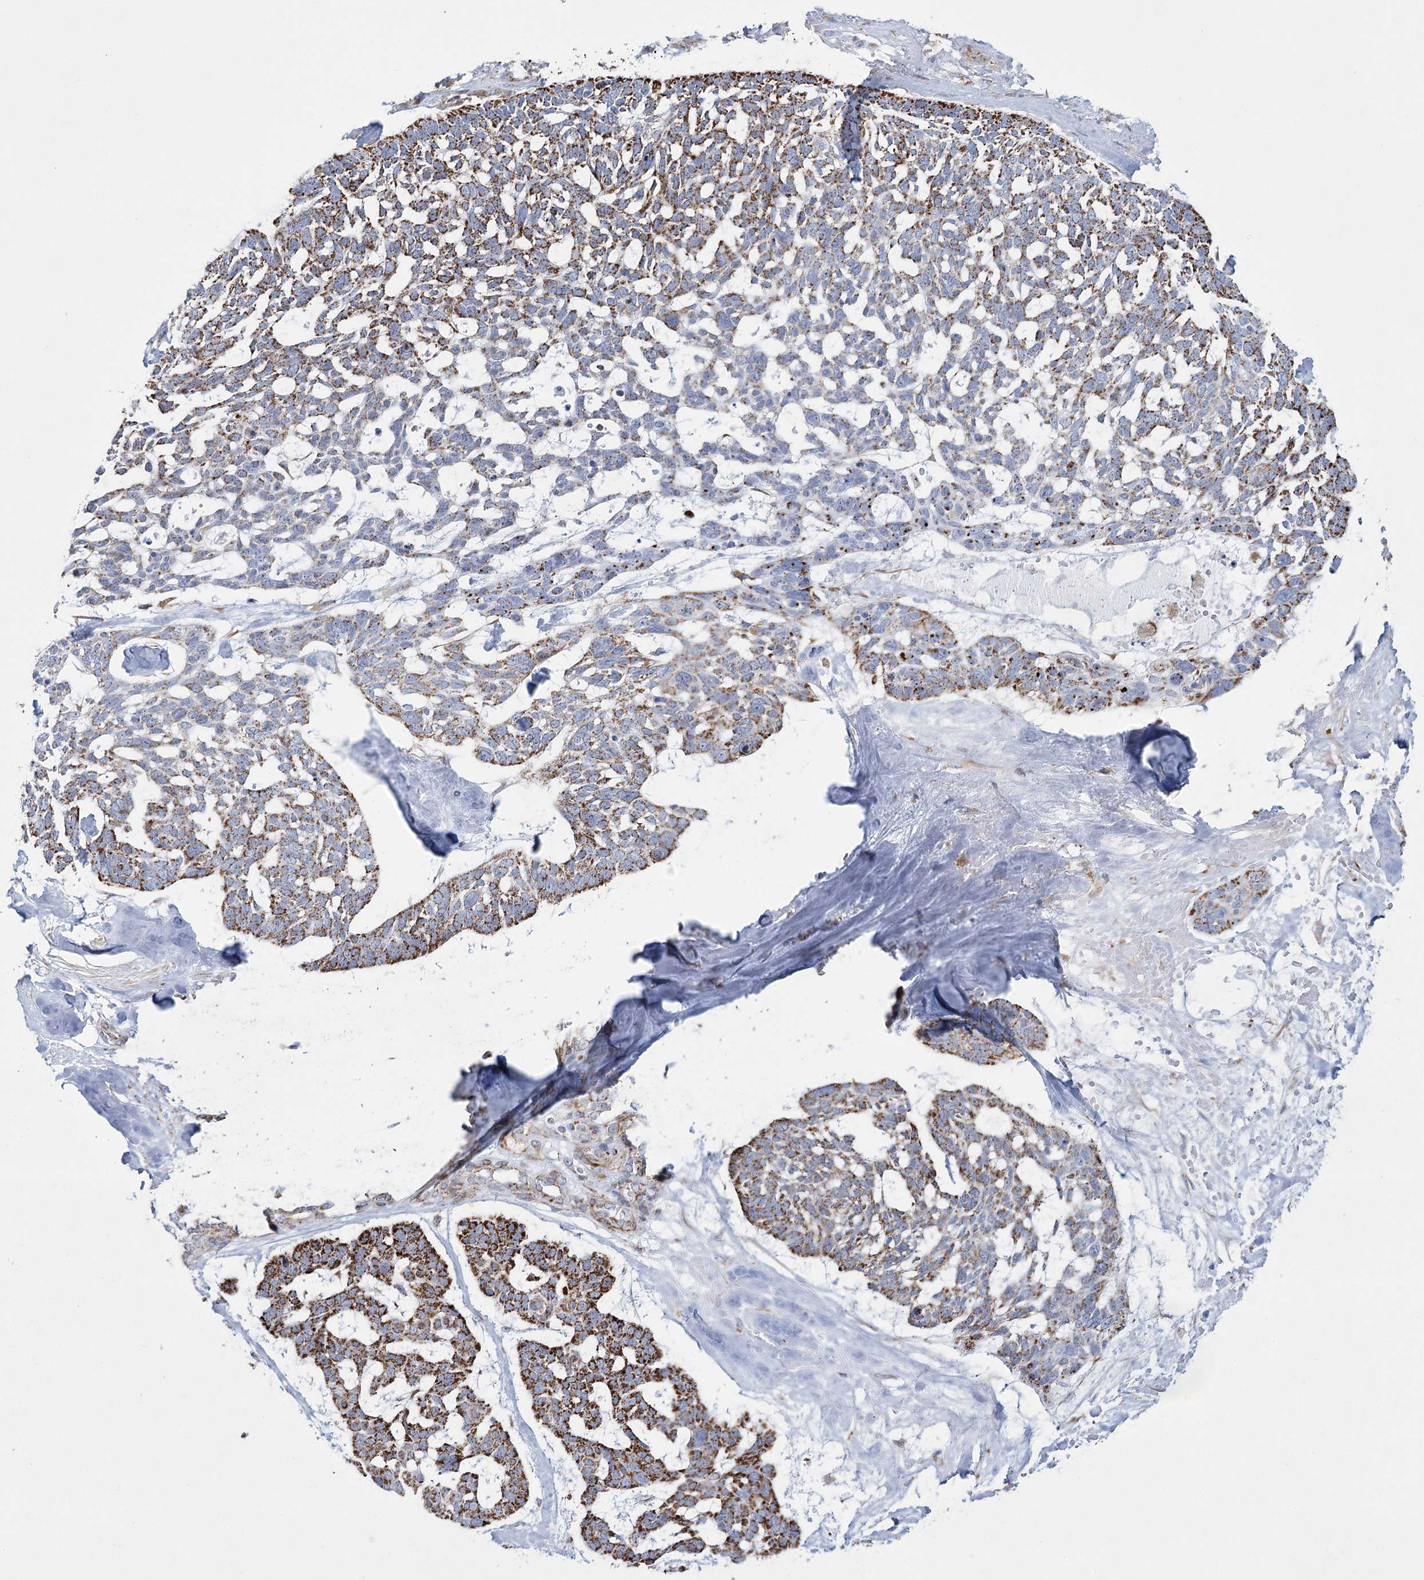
{"staining": {"intensity": "strong", "quantity": "25%-75%", "location": "cytoplasmic/membranous"}, "tissue": "skin cancer", "cell_type": "Tumor cells", "image_type": "cancer", "snomed": [{"axis": "morphology", "description": "Basal cell carcinoma"}, {"axis": "topography", "description": "Skin"}], "caption": "Brown immunohistochemical staining in skin cancer reveals strong cytoplasmic/membranous expression in approximately 25%-75% of tumor cells.", "gene": "DHTKD1", "patient": {"sex": "male", "age": 88}}